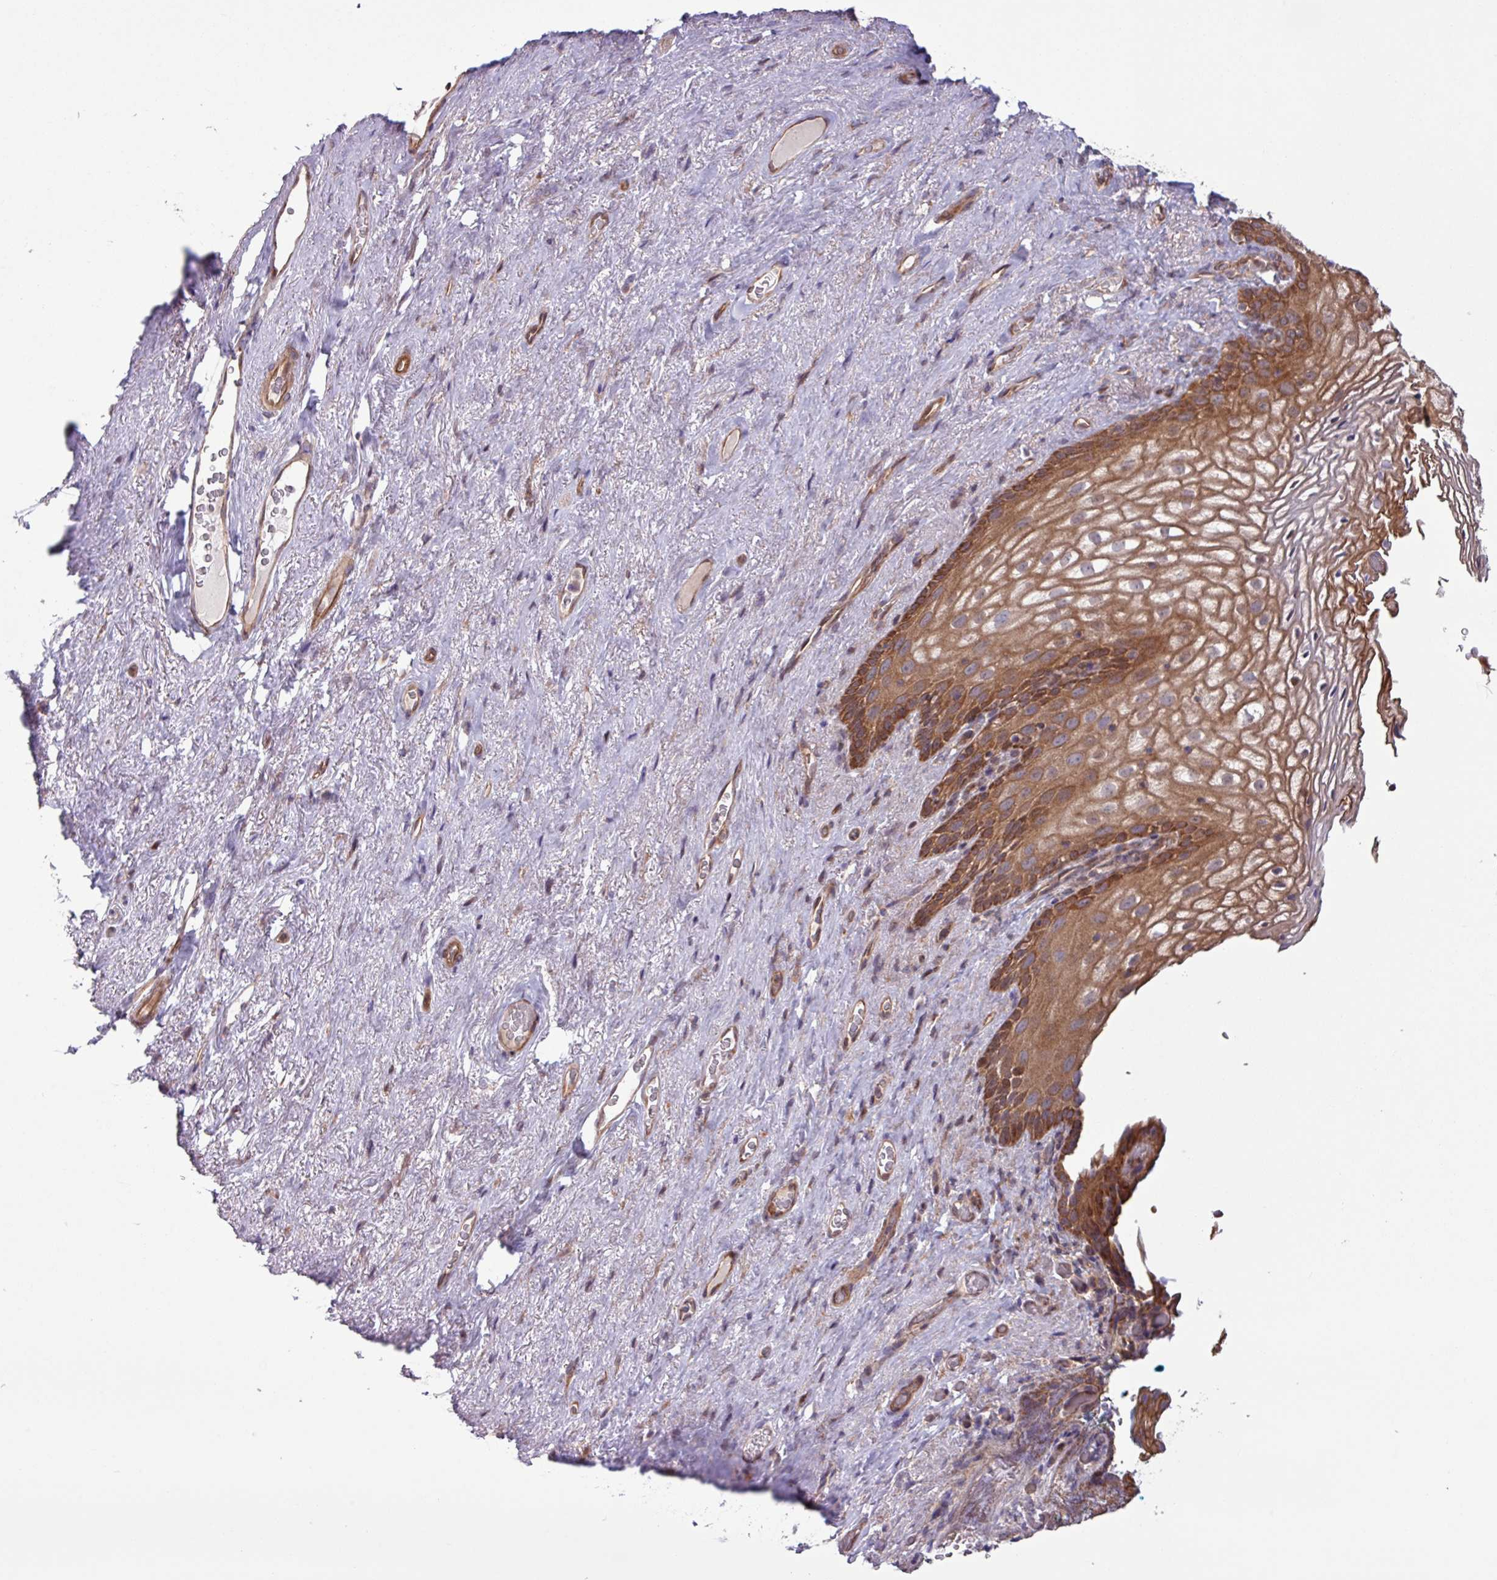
{"staining": {"intensity": "strong", "quantity": "25%-75%", "location": "cytoplasmic/membranous,nuclear"}, "tissue": "vagina", "cell_type": "Squamous epithelial cells", "image_type": "normal", "snomed": [{"axis": "morphology", "description": "Normal tissue, NOS"}, {"axis": "topography", "description": "Vagina"}, {"axis": "topography", "description": "Peripheral nerve tissue"}], "caption": "Immunohistochemical staining of normal vagina displays high levels of strong cytoplasmic/membranous,nuclear staining in about 25%-75% of squamous epithelial cells.", "gene": "PDPR", "patient": {"sex": "female", "age": 71}}